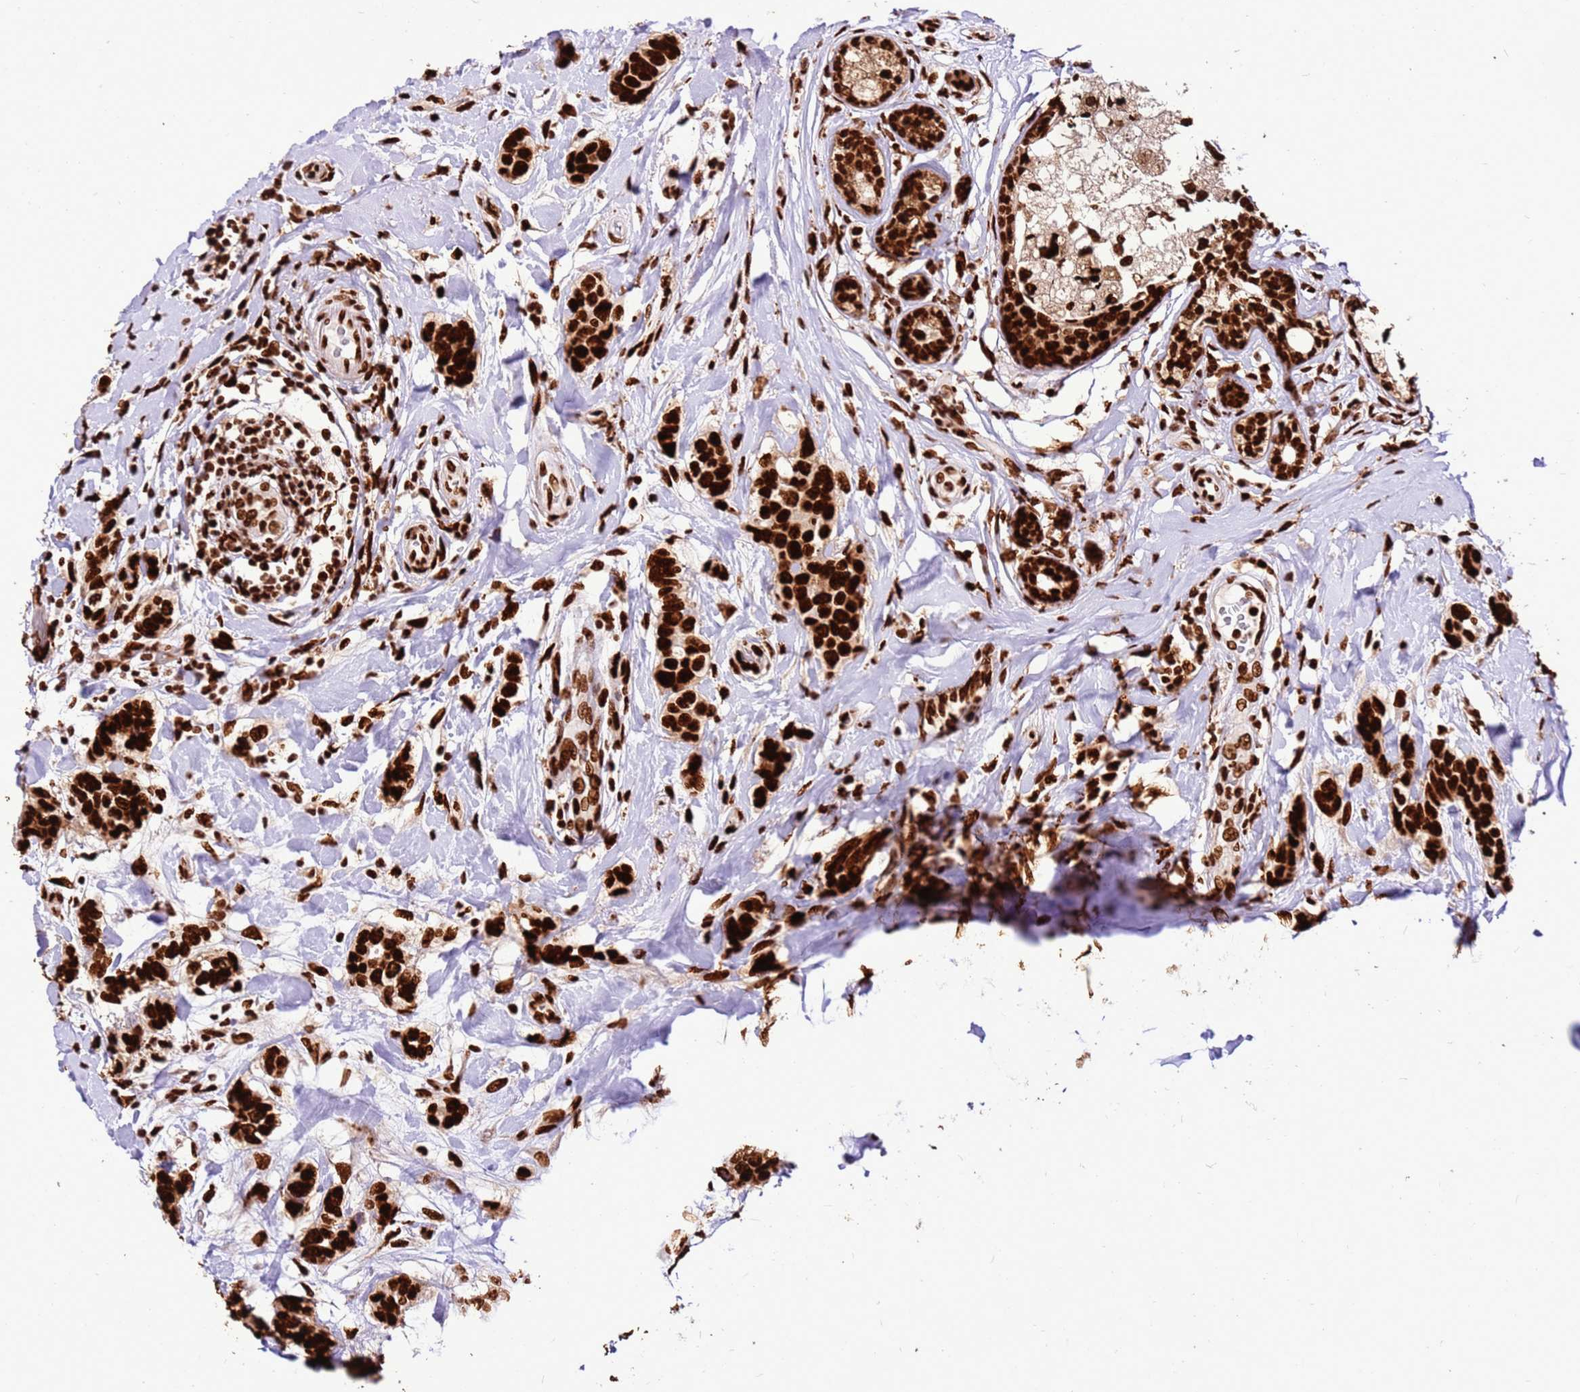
{"staining": {"intensity": "strong", "quantity": ">75%", "location": "nuclear"}, "tissue": "breast cancer", "cell_type": "Tumor cells", "image_type": "cancer", "snomed": [{"axis": "morphology", "description": "Lobular carcinoma"}, {"axis": "topography", "description": "Breast"}], "caption": "Breast cancer (lobular carcinoma) stained with a brown dye exhibits strong nuclear positive staining in approximately >75% of tumor cells.", "gene": "HNRNPAB", "patient": {"sex": "female", "age": 51}}